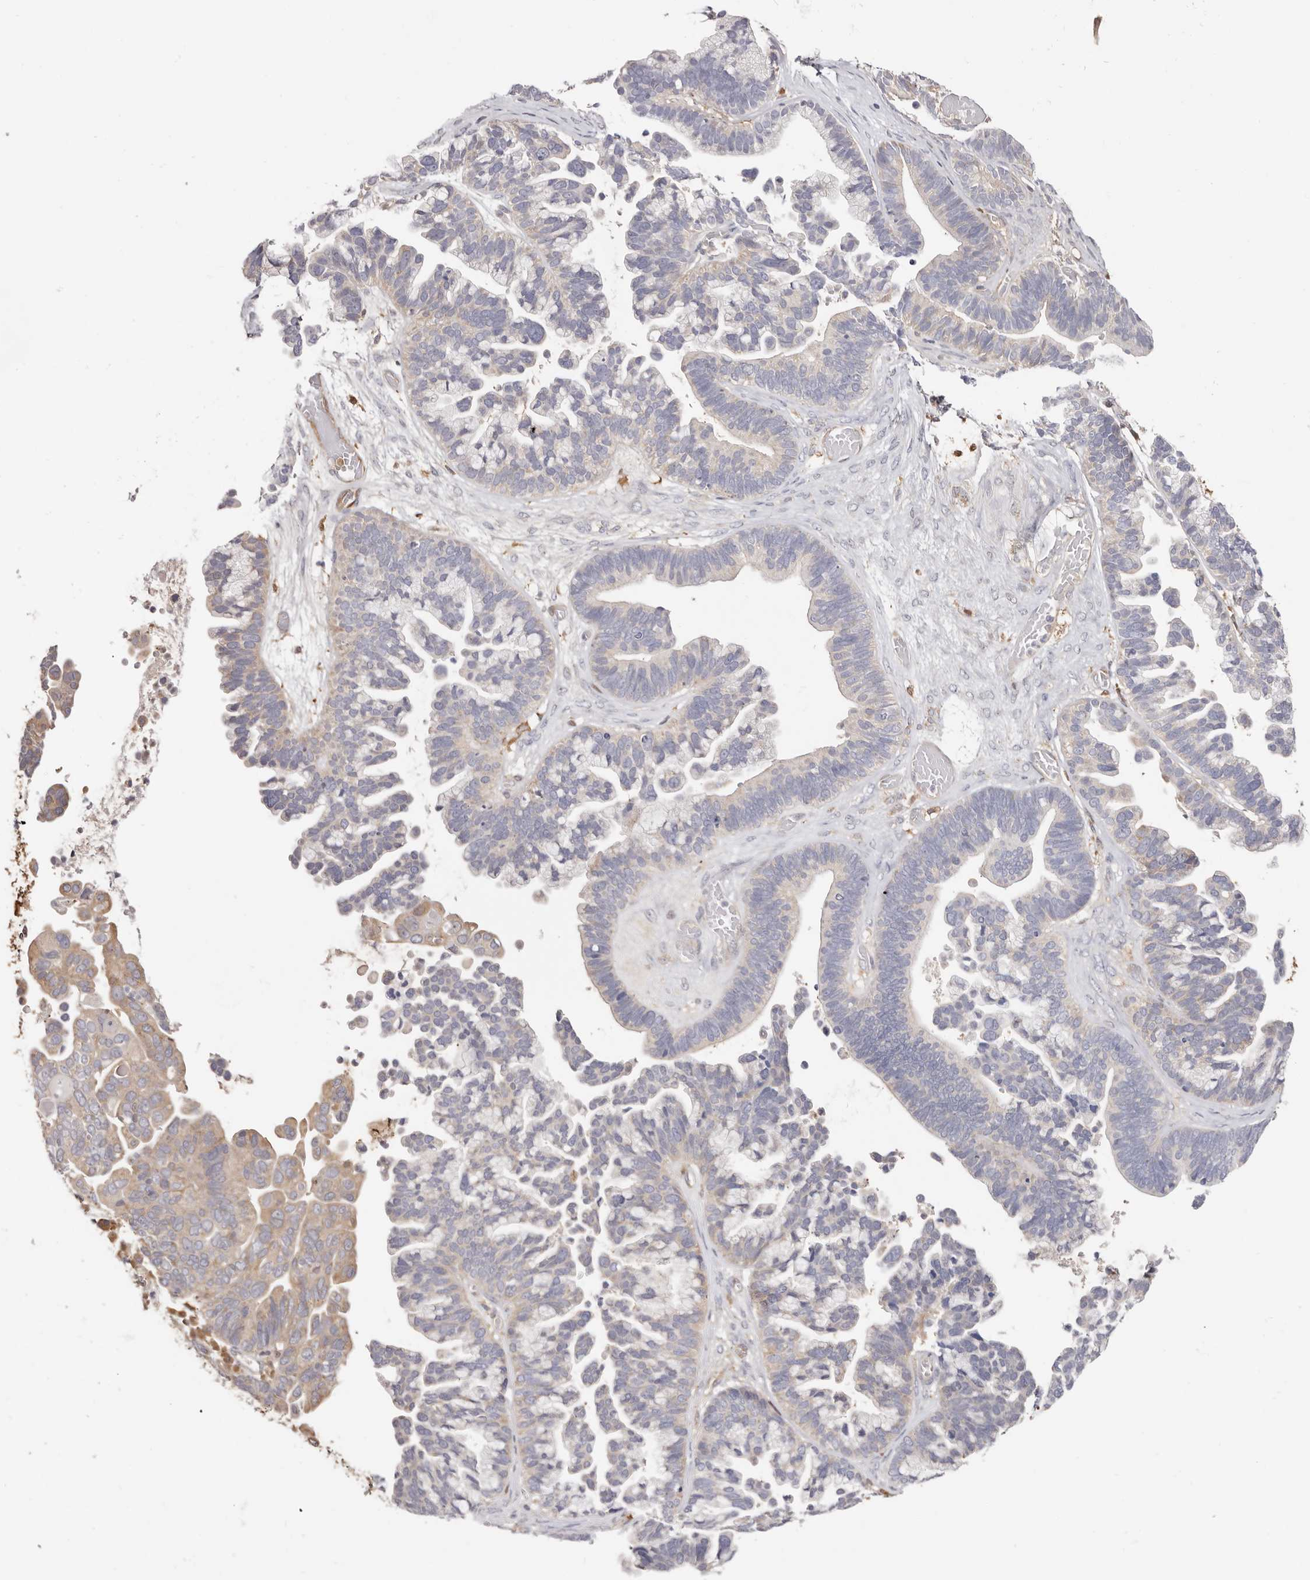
{"staining": {"intensity": "weak", "quantity": "<25%", "location": "cytoplasmic/membranous"}, "tissue": "ovarian cancer", "cell_type": "Tumor cells", "image_type": "cancer", "snomed": [{"axis": "morphology", "description": "Cystadenocarcinoma, serous, NOS"}, {"axis": "topography", "description": "Ovary"}], "caption": "This image is of ovarian cancer (serous cystadenocarcinoma) stained with IHC to label a protein in brown with the nuclei are counter-stained blue. There is no expression in tumor cells.", "gene": "LAP3", "patient": {"sex": "female", "age": 56}}